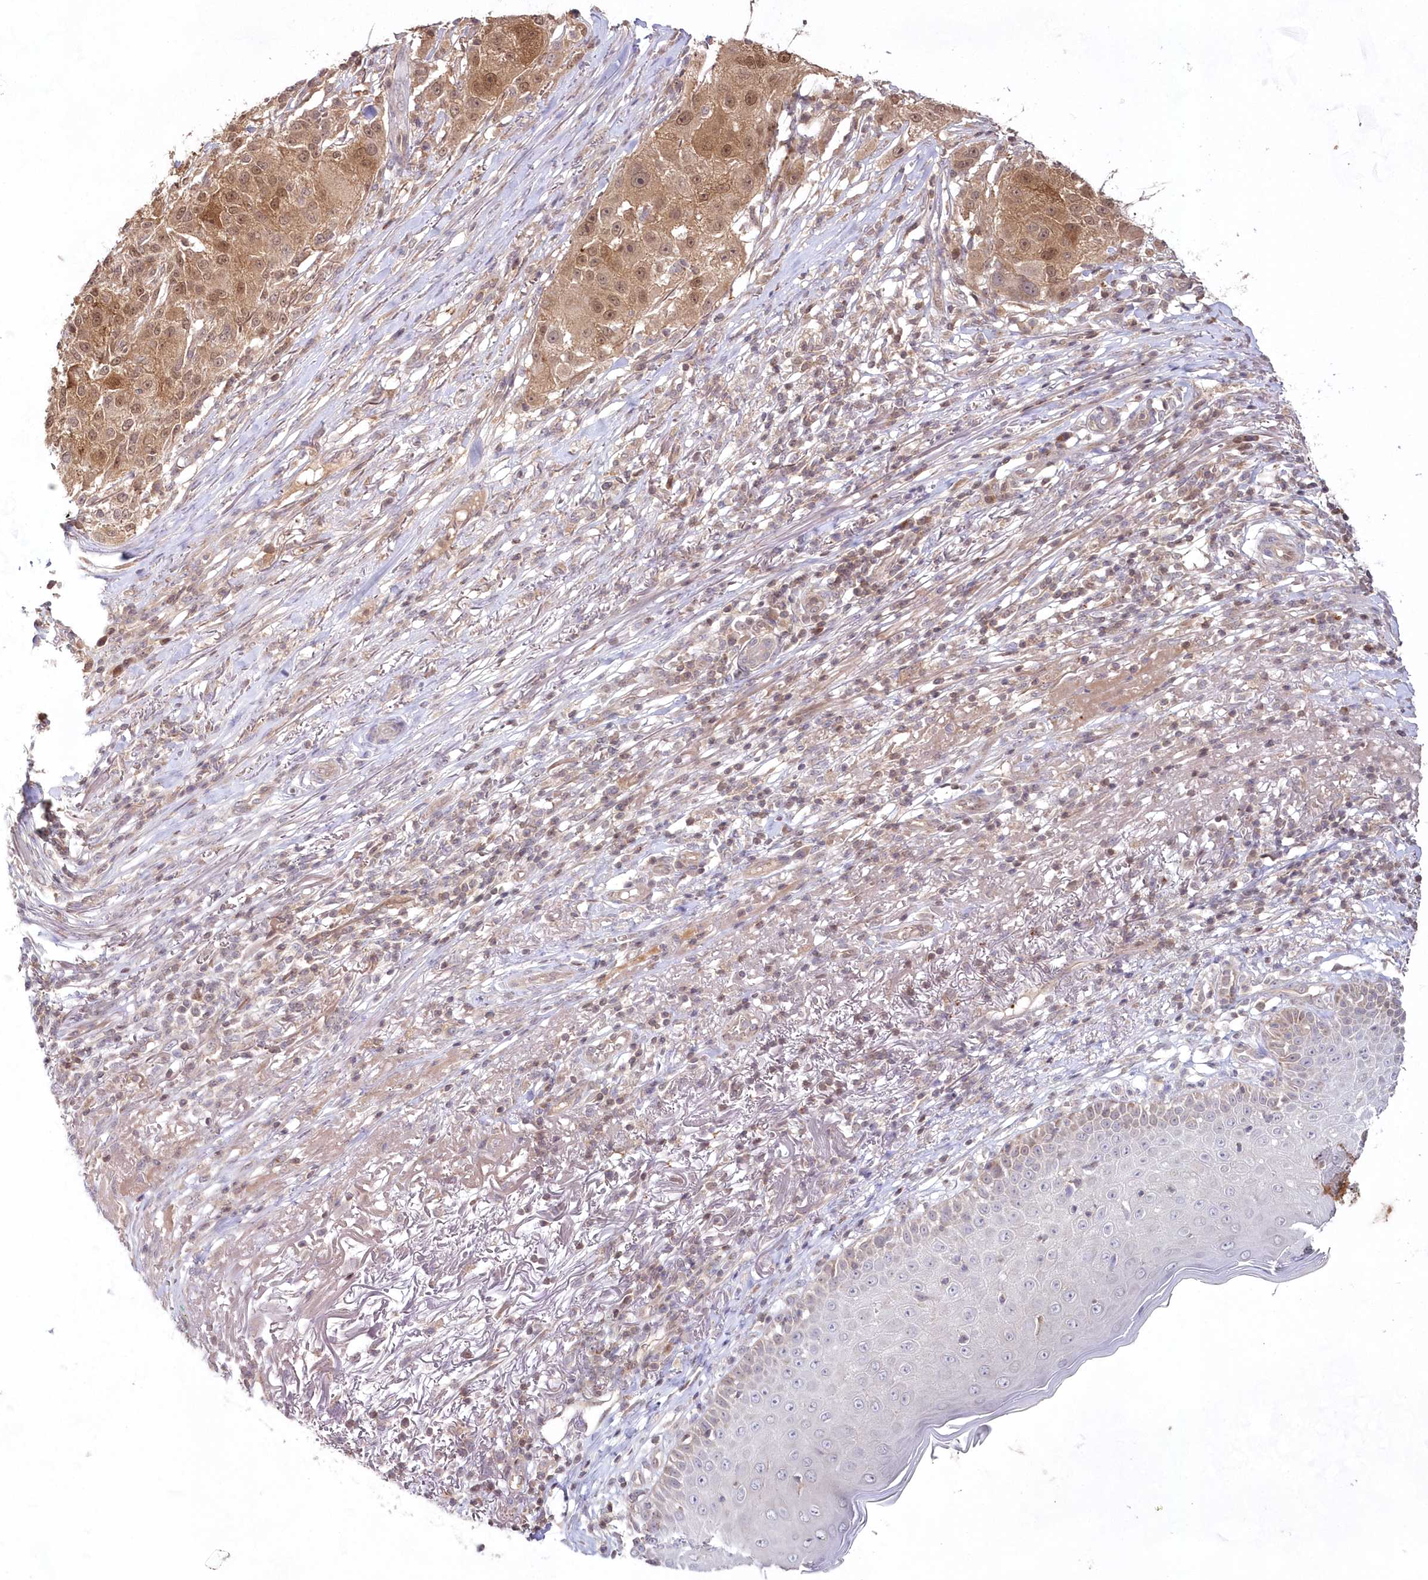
{"staining": {"intensity": "moderate", "quantity": "25%-75%", "location": "cytoplasmic/membranous,nuclear"}, "tissue": "melanoma", "cell_type": "Tumor cells", "image_type": "cancer", "snomed": [{"axis": "morphology", "description": "Necrosis, NOS"}, {"axis": "morphology", "description": "Malignant melanoma, NOS"}, {"axis": "topography", "description": "Skin"}], "caption": "Immunohistochemistry histopathology image of human melanoma stained for a protein (brown), which reveals medium levels of moderate cytoplasmic/membranous and nuclear positivity in about 25%-75% of tumor cells.", "gene": "IMPA1", "patient": {"sex": "female", "age": 87}}